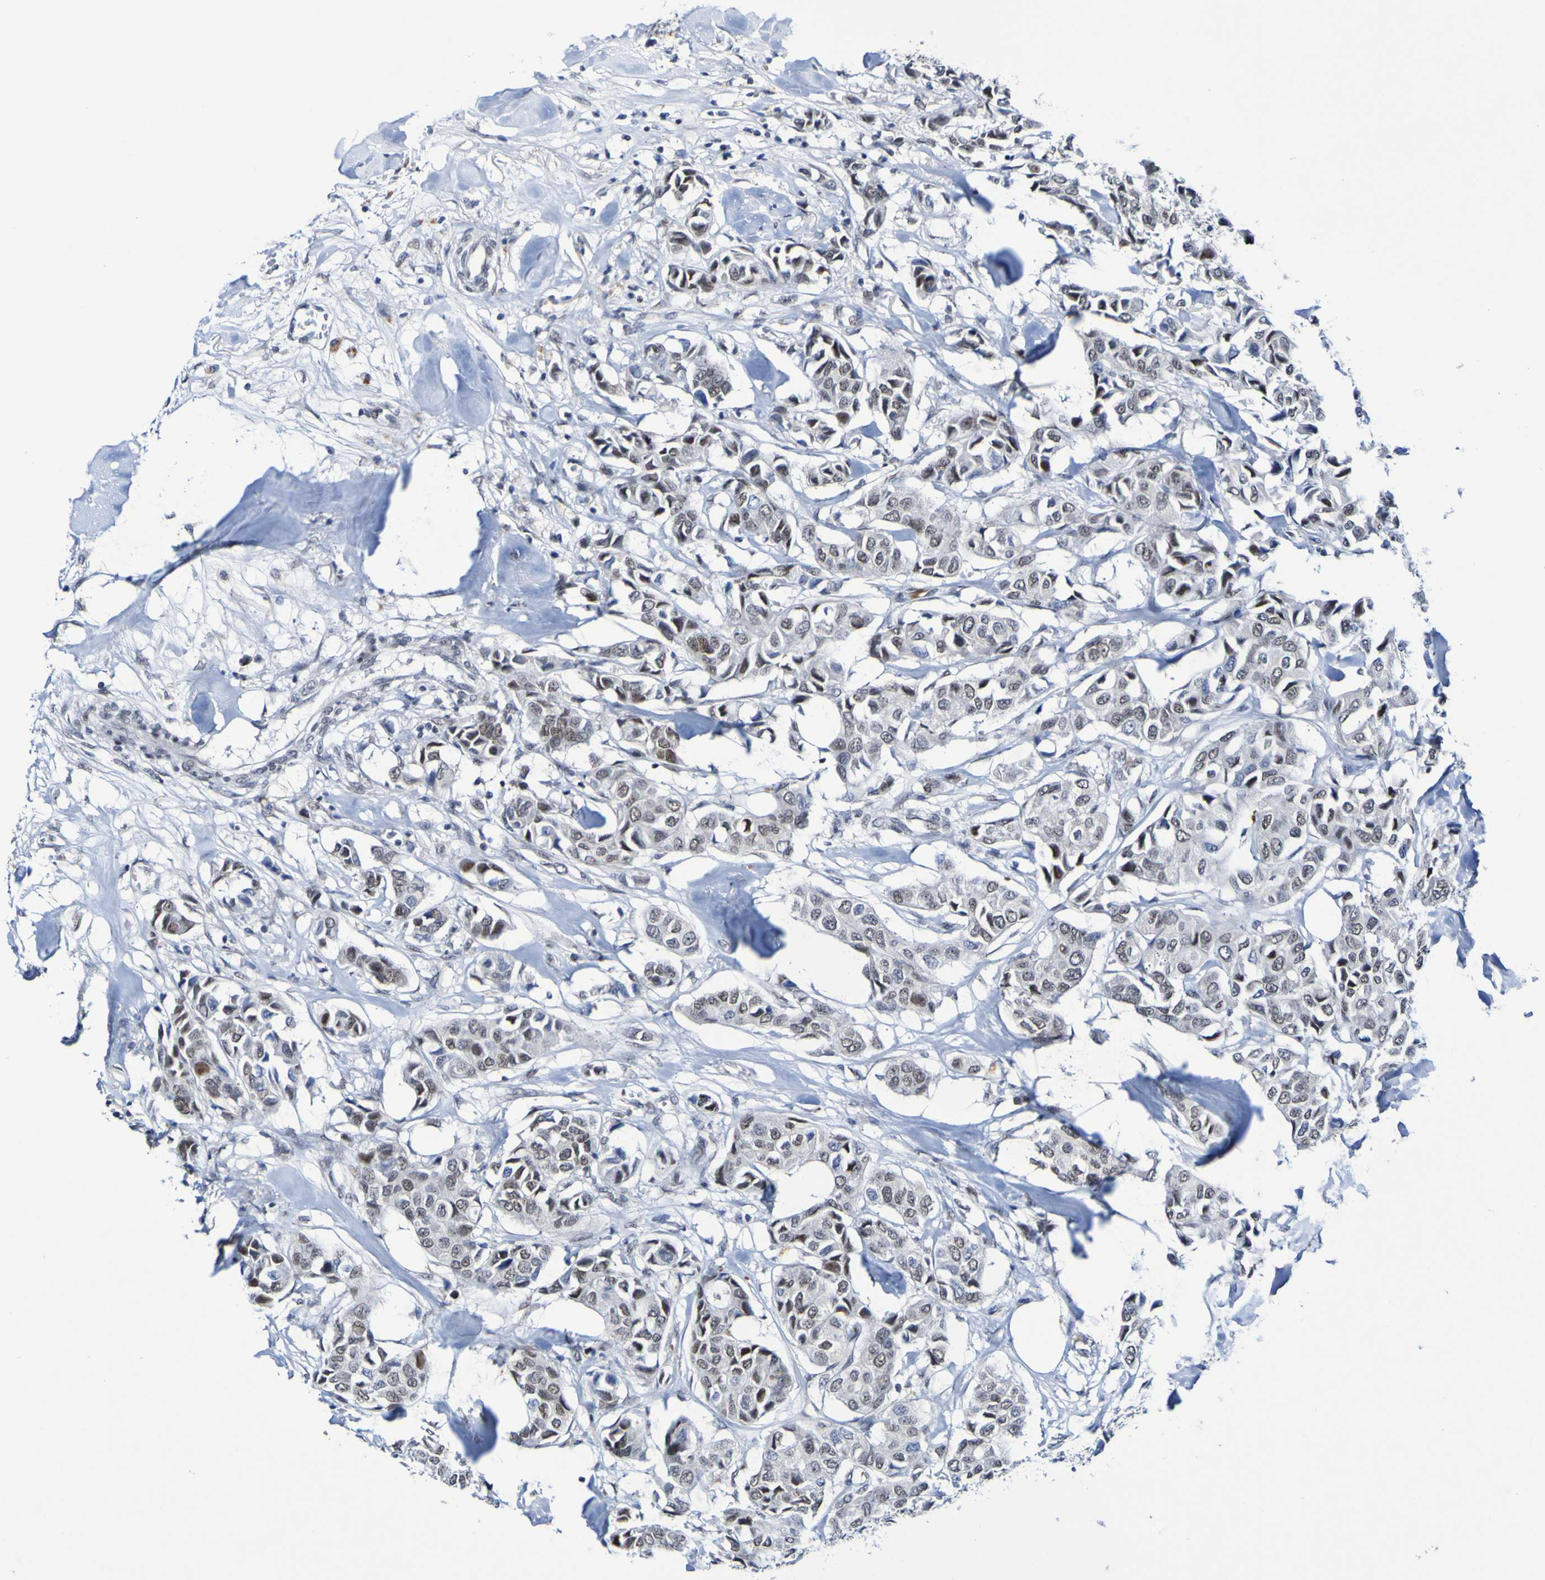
{"staining": {"intensity": "moderate", "quantity": "25%-75%", "location": "nuclear"}, "tissue": "breast cancer", "cell_type": "Tumor cells", "image_type": "cancer", "snomed": [{"axis": "morphology", "description": "Duct carcinoma"}, {"axis": "topography", "description": "Breast"}], "caption": "A photomicrograph of invasive ductal carcinoma (breast) stained for a protein reveals moderate nuclear brown staining in tumor cells.", "gene": "PCGF1", "patient": {"sex": "female", "age": 80}}